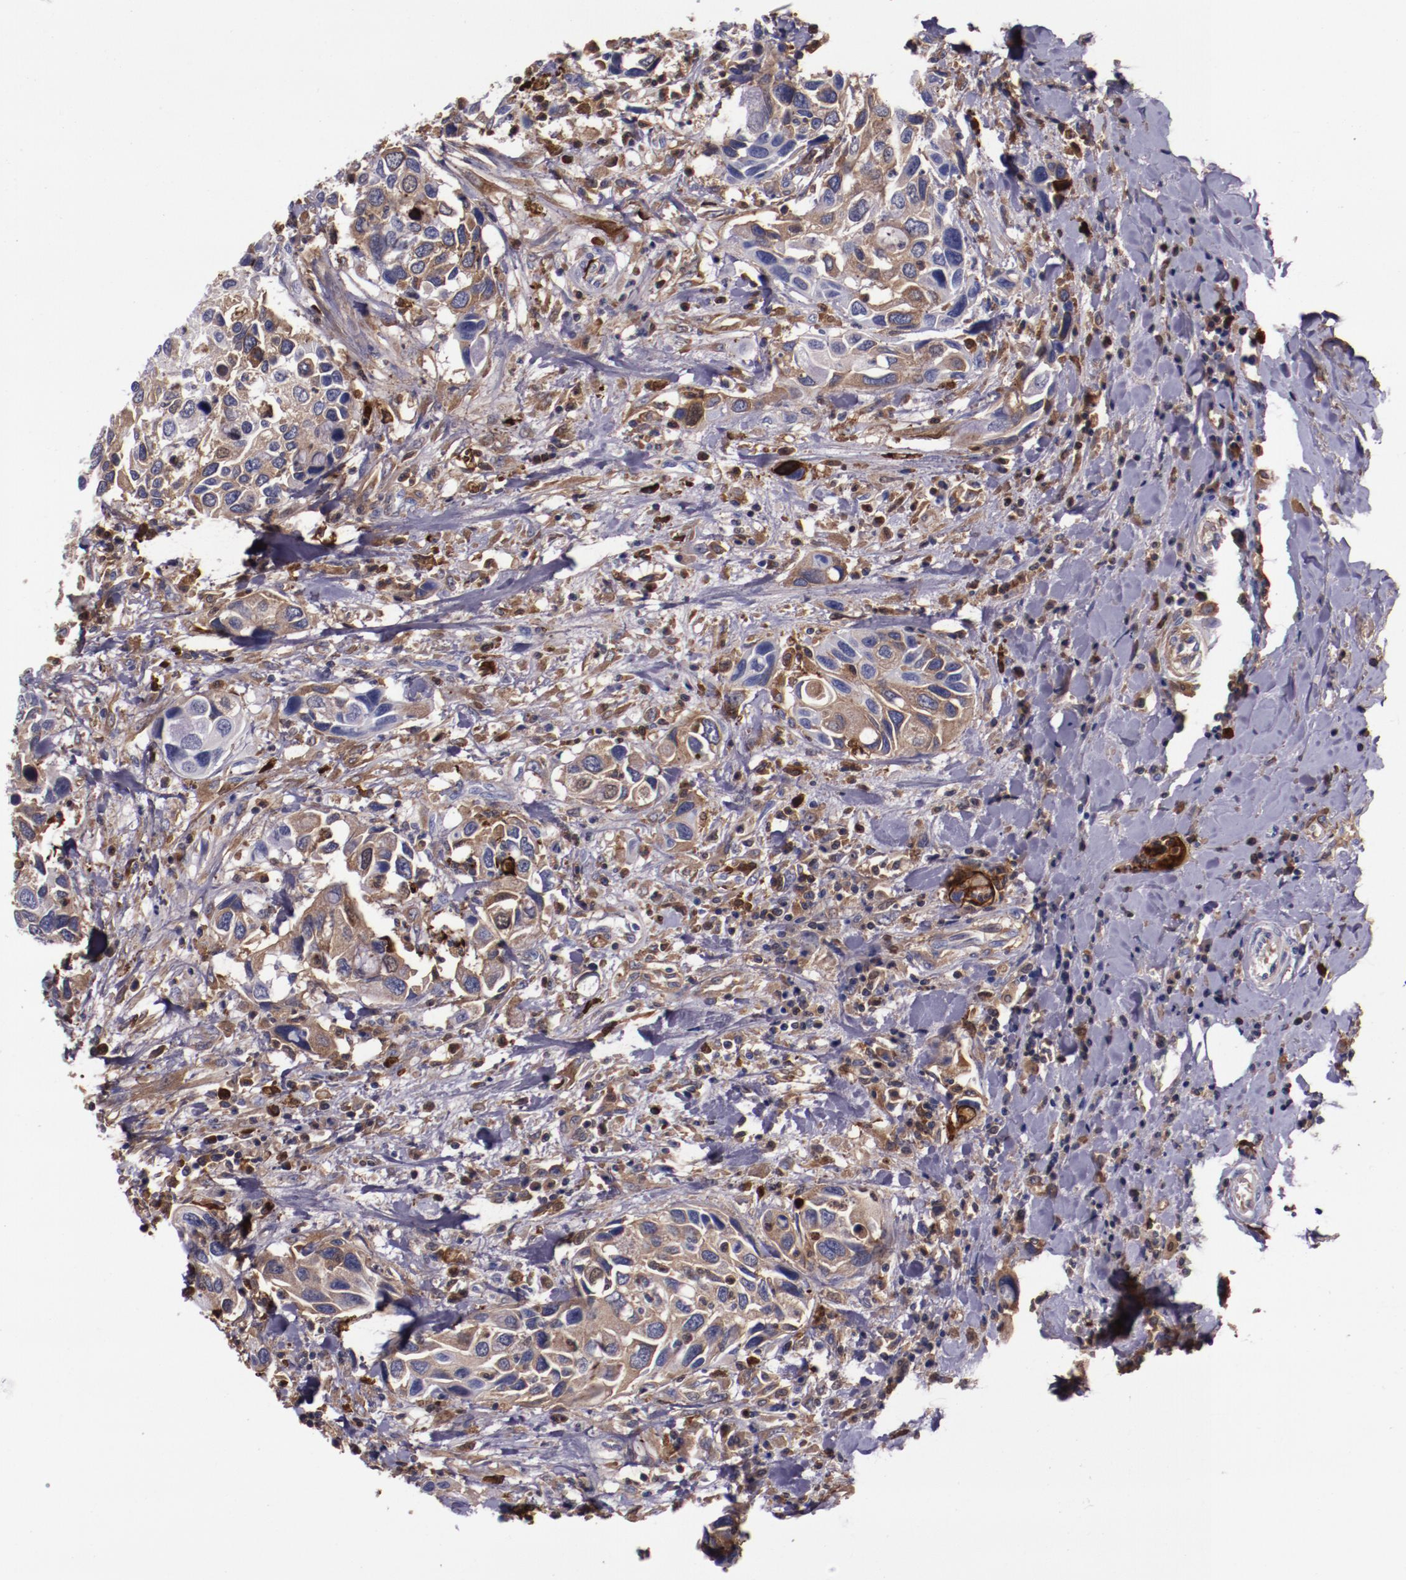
{"staining": {"intensity": "weak", "quantity": ">75%", "location": "cytoplasmic/membranous"}, "tissue": "urothelial cancer", "cell_type": "Tumor cells", "image_type": "cancer", "snomed": [{"axis": "morphology", "description": "Urothelial carcinoma, High grade"}, {"axis": "topography", "description": "Urinary bladder"}], "caption": "Human urothelial cancer stained with a brown dye displays weak cytoplasmic/membranous positive expression in about >75% of tumor cells.", "gene": "APOH", "patient": {"sex": "male", "age": 66}}